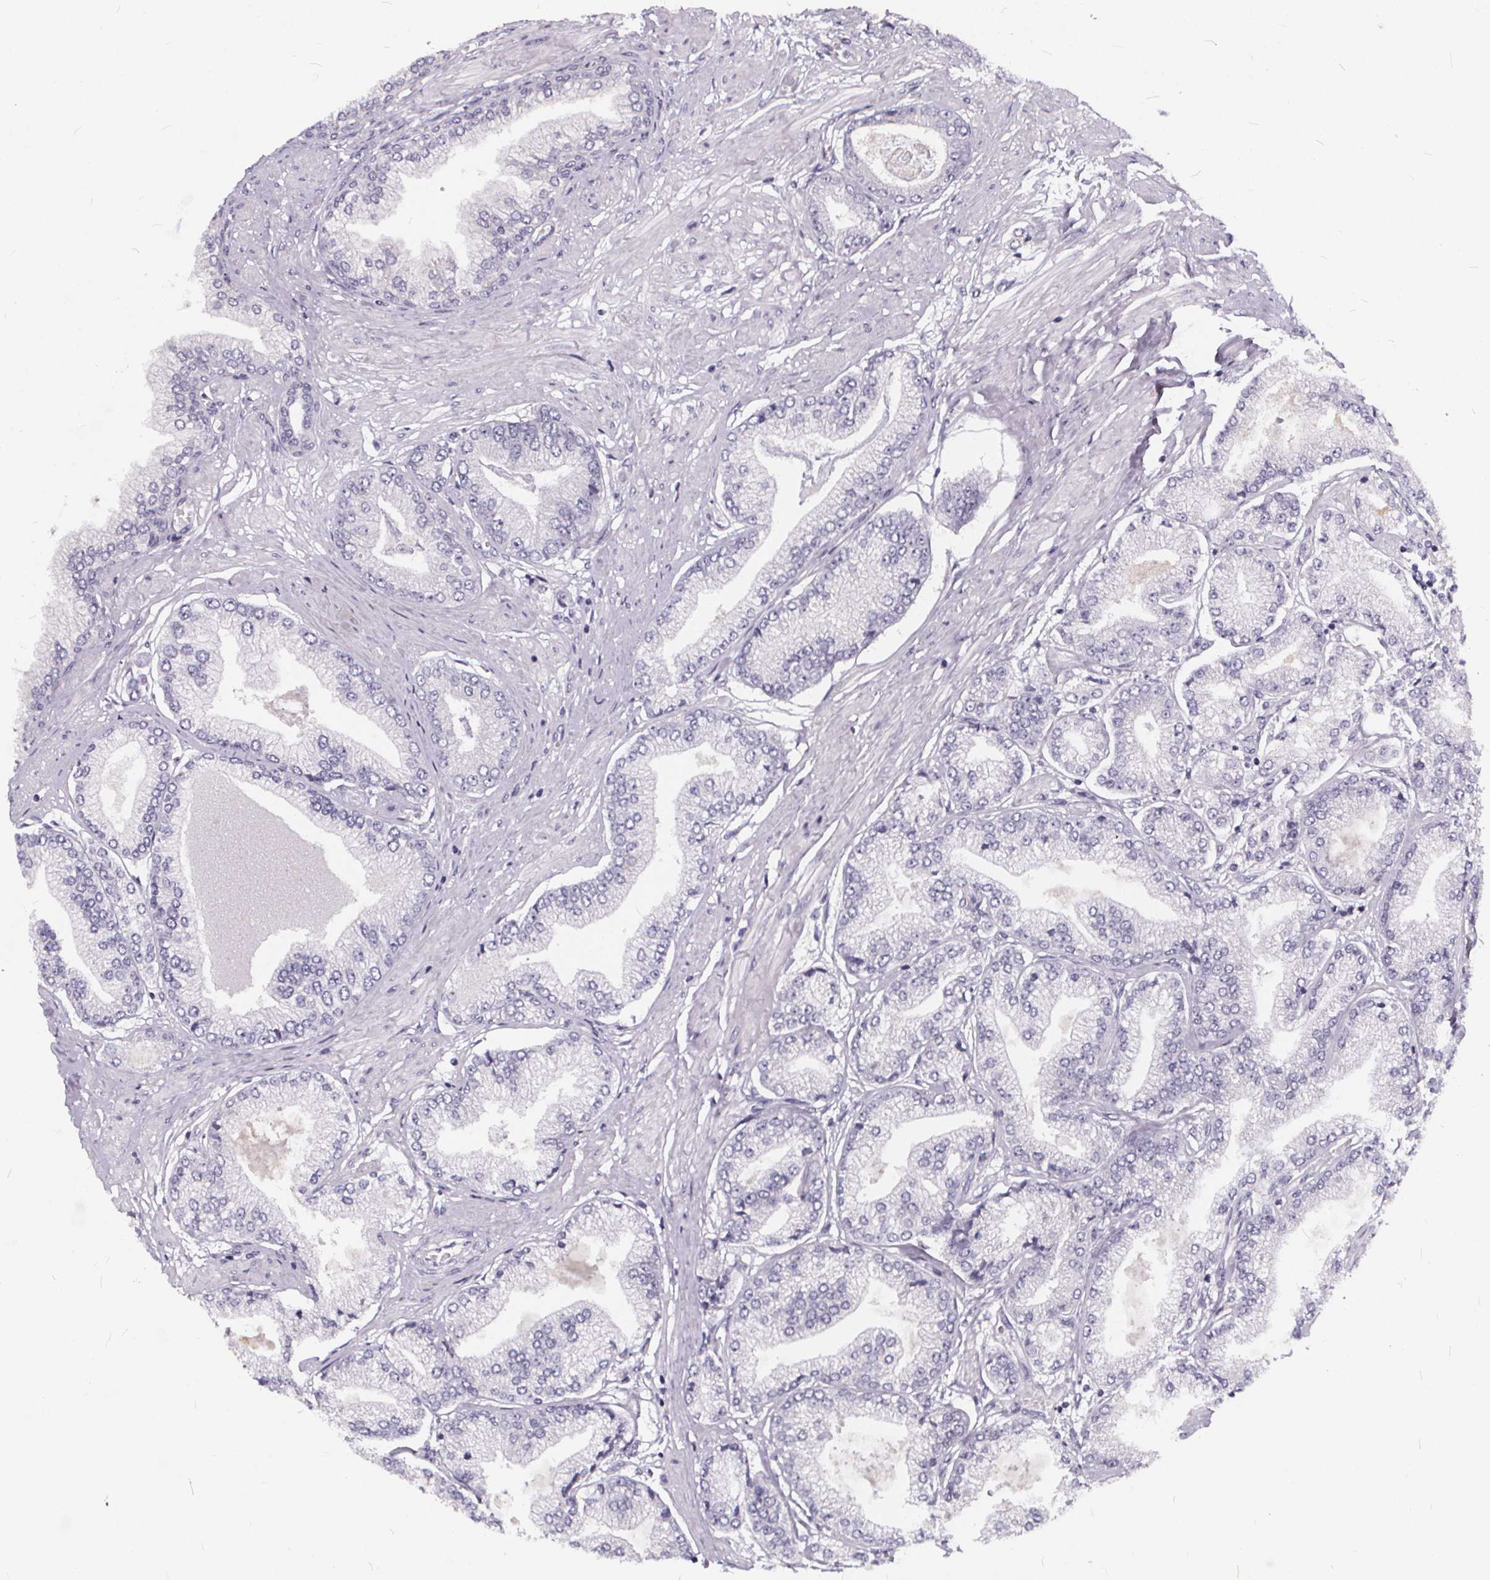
{"staining": {"intensity": "negative", "quantity": "none", "location": "none"}, "tissue": "prostate cancer", "cell_type": "Tumor cells", "image_type": "cancer", "snomed": [{"axis": "morphology", "description": "Adenocarcinoma, Low grade"}, {"axis": "topography", "description": "Prostate"}], "caption": "Tumor cells are negative for protein expression in human prostate low-grade adenocarcinoma.", "gene": "SPEF2", "patient": {"sex": "male", "age": 55}}